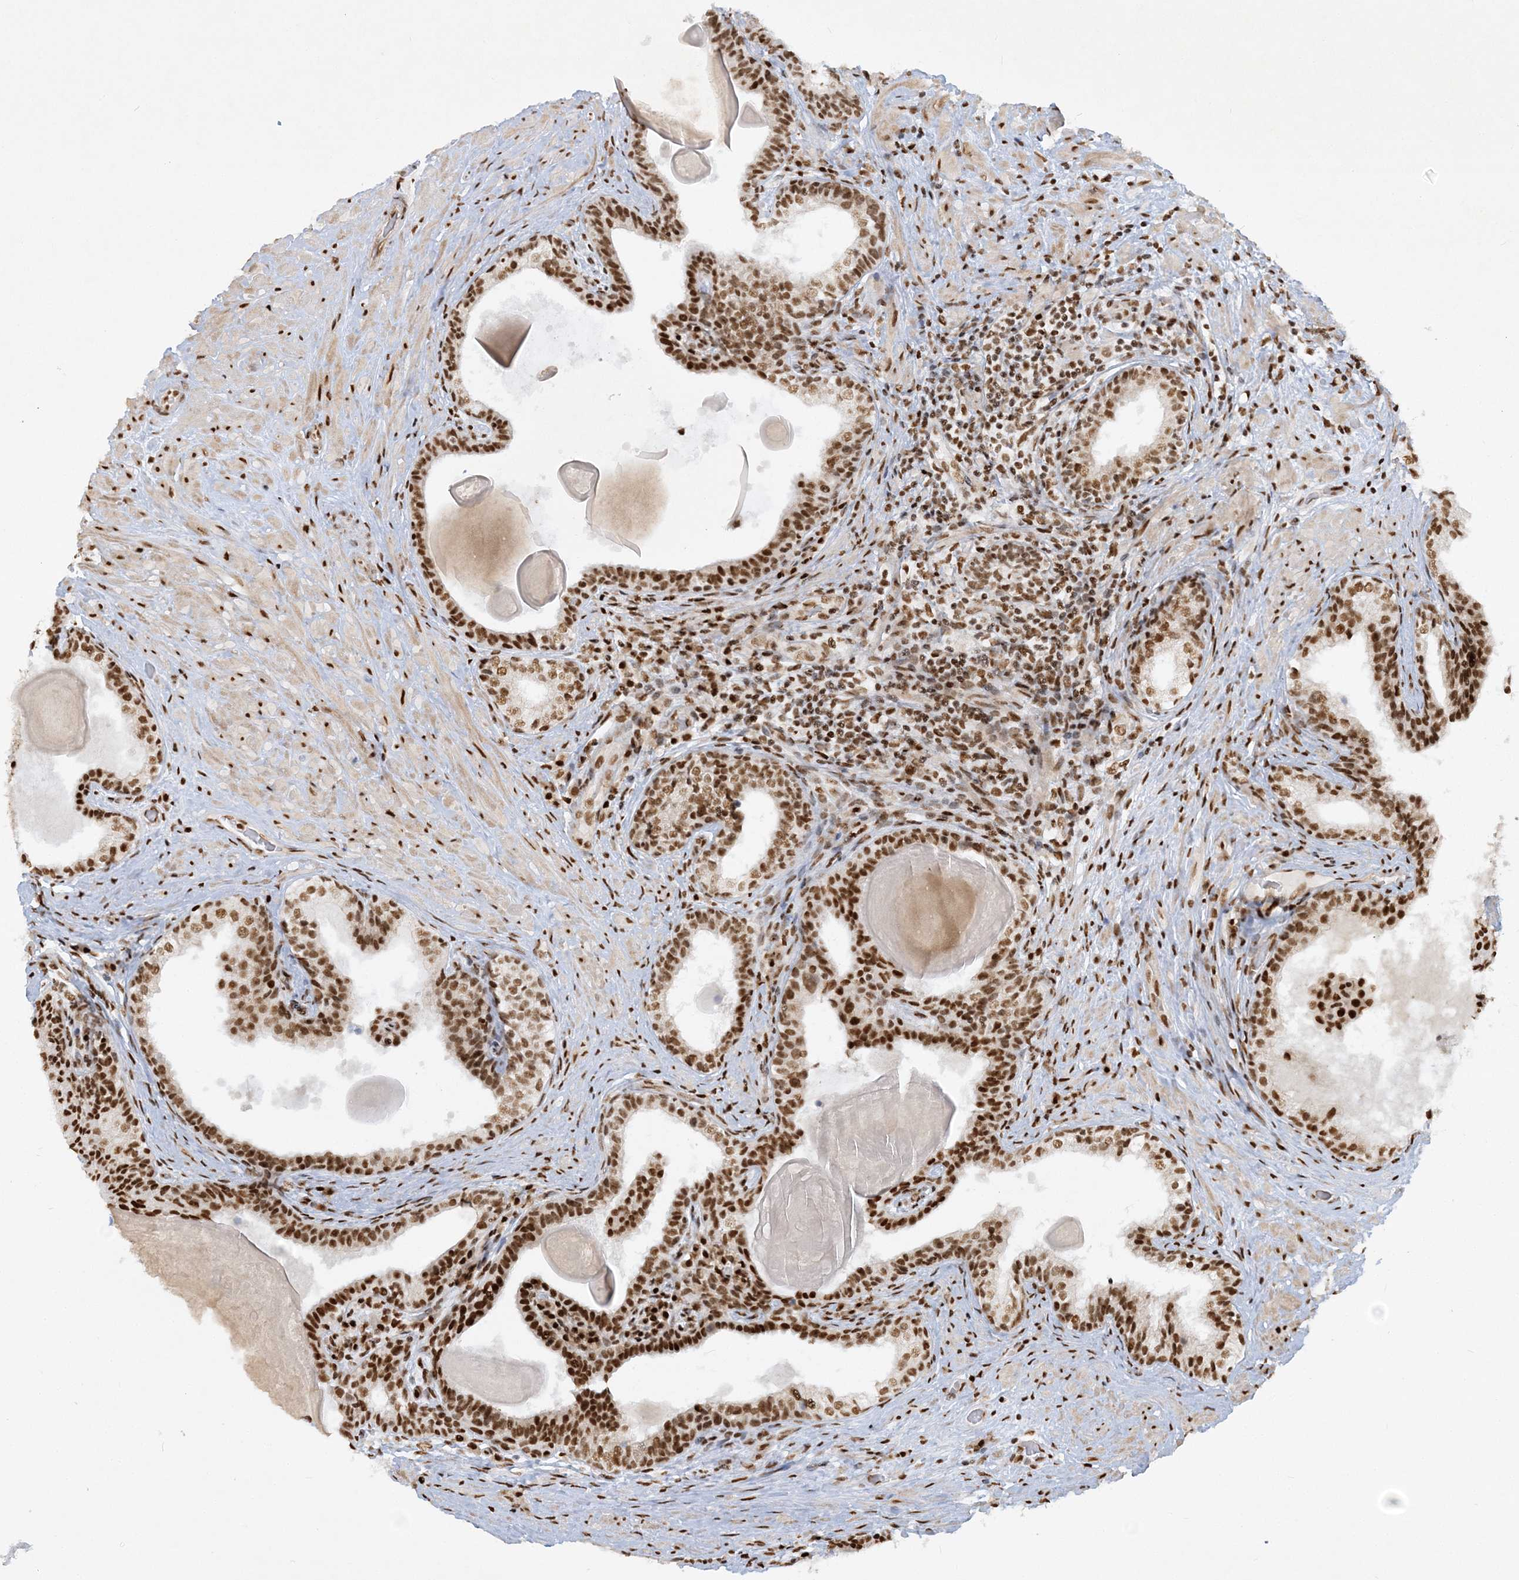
{"staining": {"intensity": "moderate", "quantity": ">75%", "location": "nuclear"}, "tissue": "prostate cancer", "cell_type": "Tumor cells", "image_type": "cancer", "snomed": [{"axis": "morphology", "description": "Adenocarcinoma, High grade"}, {"axis": "topography", "description": "Prostate"}], "caption": "Moderate nuclear positivity is seen in approximately >75% of tumor cells in adenocarcinoma (high-grade) (prostate). (Stains: DAB in brown, nuclei in blue, Microscopy: brightfield microscopy at high magnification).", "gene": "DELE1", "patient": {"sex": "male", "age": 56}}